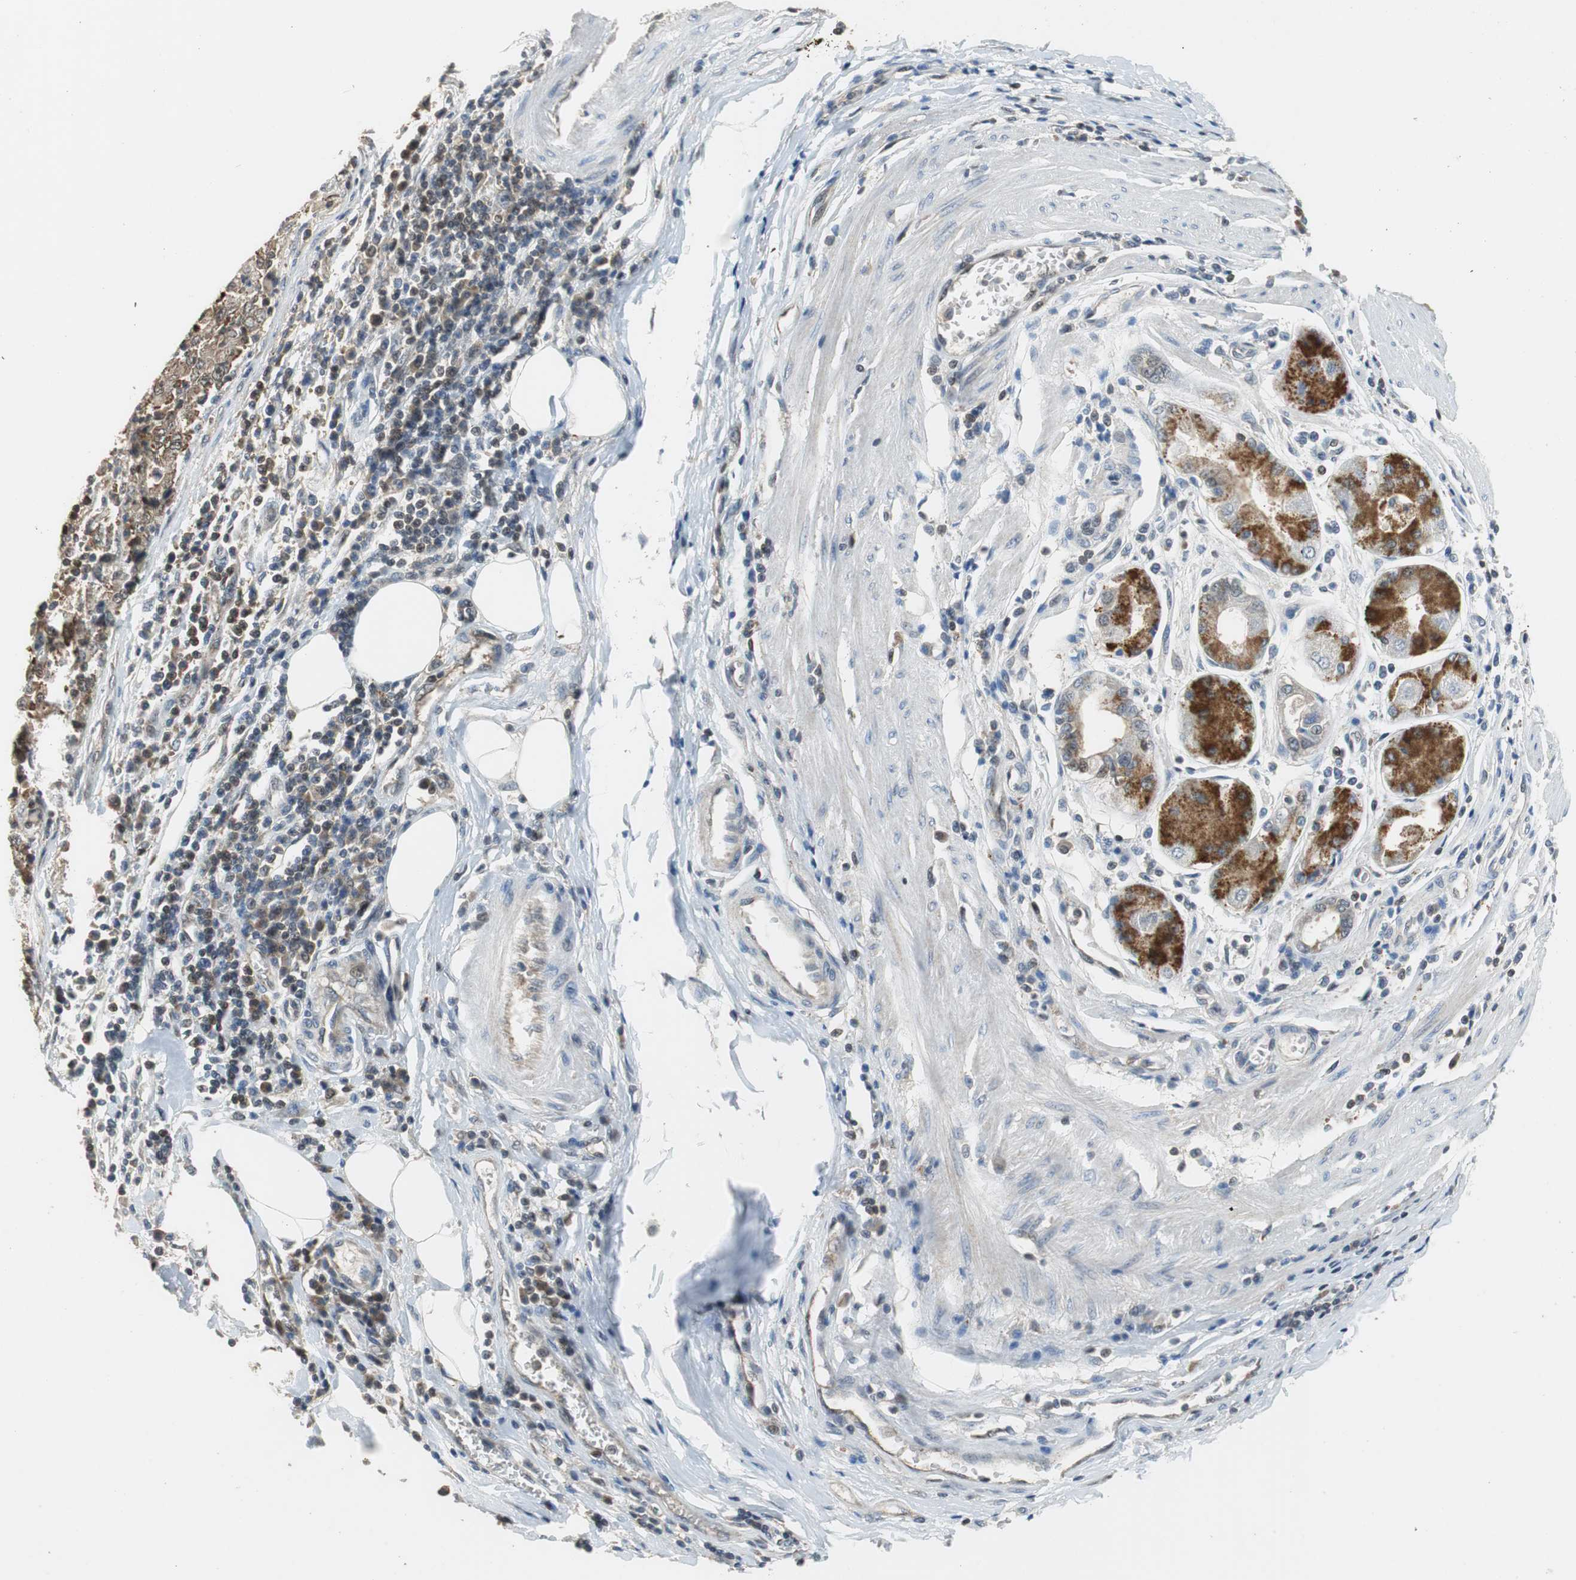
{"staining": {"intensity": "weak", "quantity": "25%-75%", "location": "cytoplasmic/membranous"}, "tissue": "stomach cancer", "cell_type": "Tumor cells", "image_type": "cancer", "snomed": [{"axis": "morphology", "description": "Normal tissue, NOS"}, {"axis": "morphology", "description": "Adenocarcinoma, NOS"}, {"axis": "topography", "description": "Stomach, upper"}, {"axis": "topography", "description": "Stomach"}], "caption": "High-magnification brightfield microscopy of stomach cancer (adenocarcinoma) stained with DAB (brown) and counterstained with hematoxylin (blue). tumor cells exhibit weak cytoplasmic/membranous expression is identified in approximately25%-75% of cells.", "gene": "GSDMD", "patient": {"sex": "male", "age": 59}}